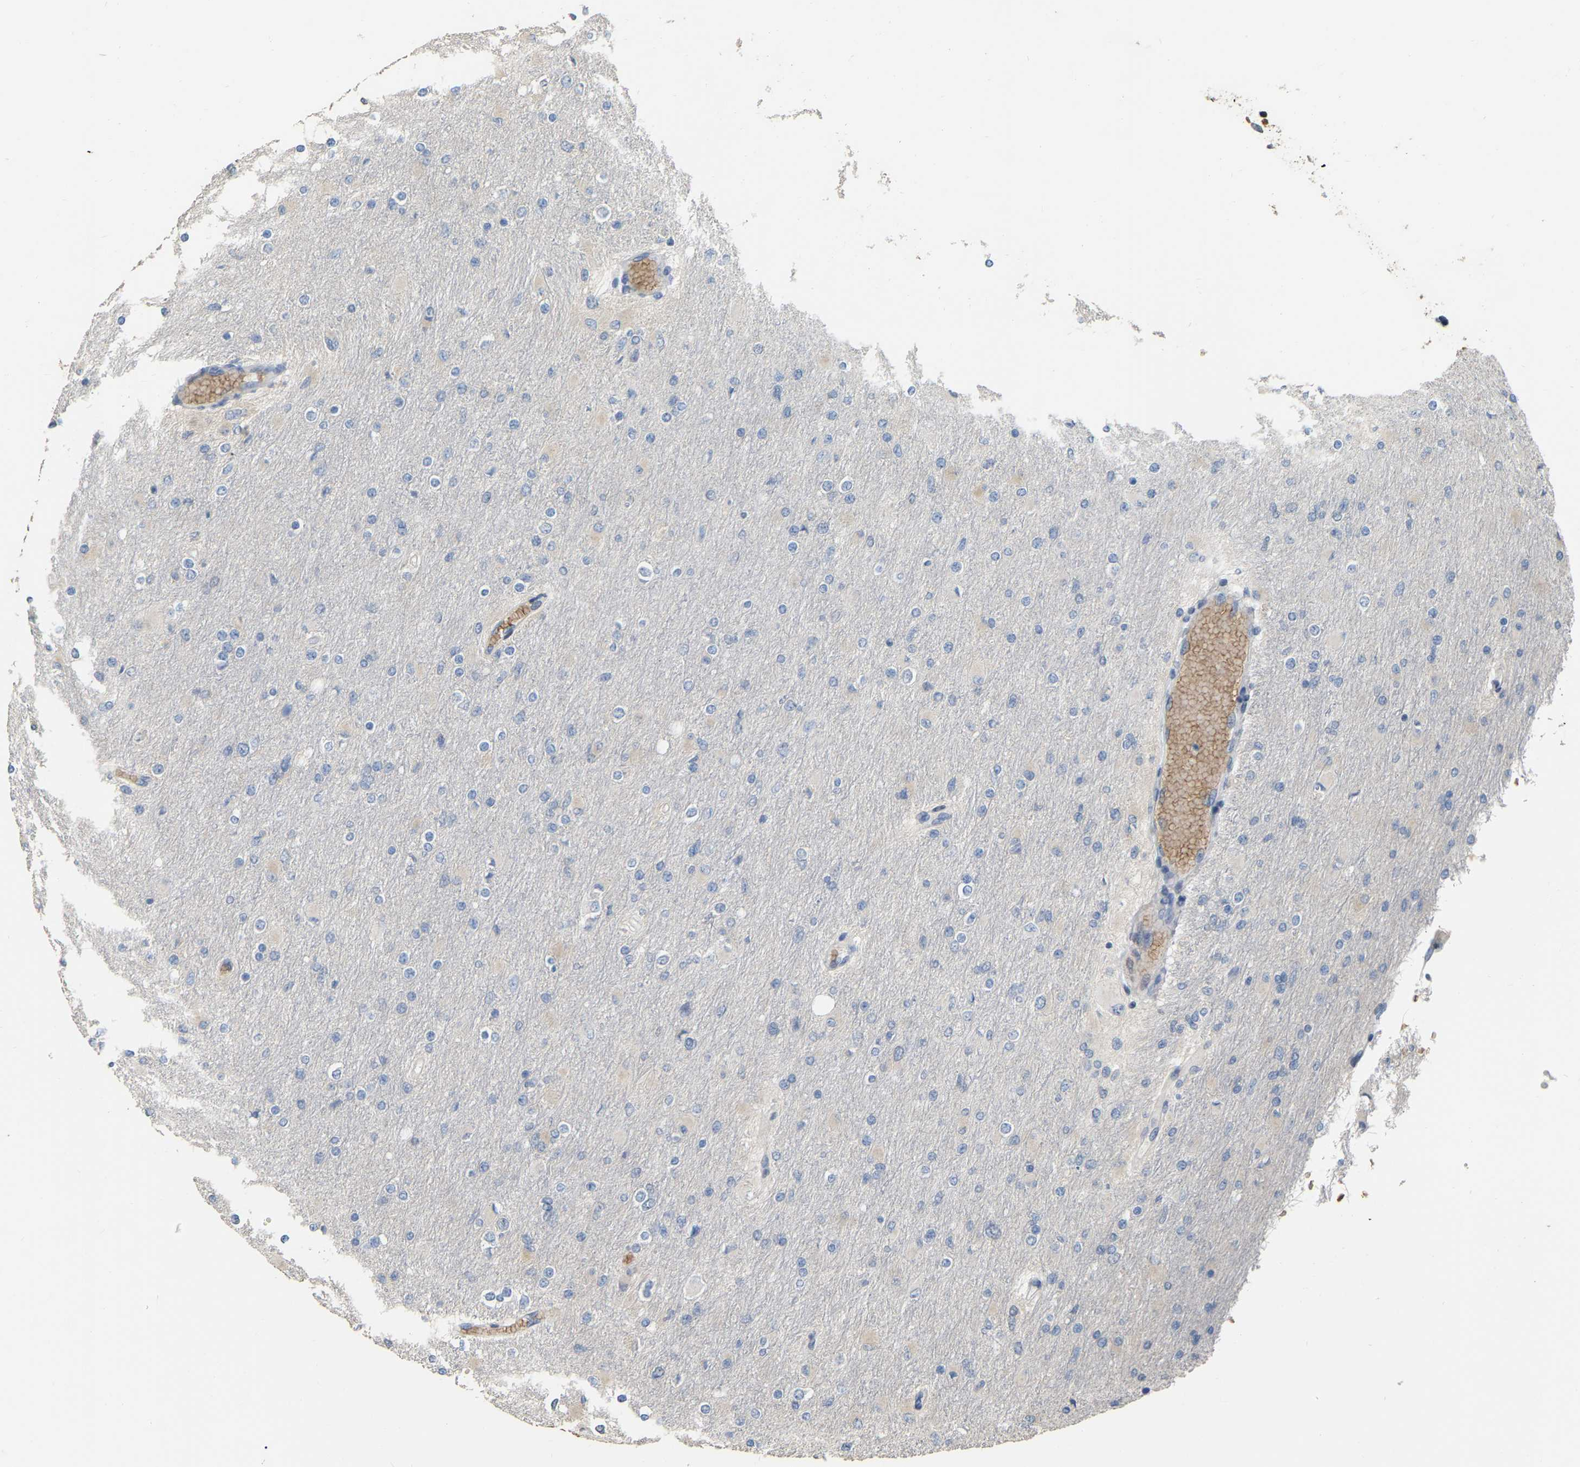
{"staining": {"intensity": "negative", "quantity": "none", "location": "none"}, "tissue": "glioma", "cell_type": "Tumor cells", "image_type": "cancer", "snomed": [{"axis": "morphology", "description": "Glioma, malignant, High grade"}, {"axis": "topography", "description": "Cerebral cortex"}], "caption": "Protein analysis of glioma reveals no significant expression in tumor cells.", "gene": "CFAP298", "patient": {"sex": "female", "age": 36}}